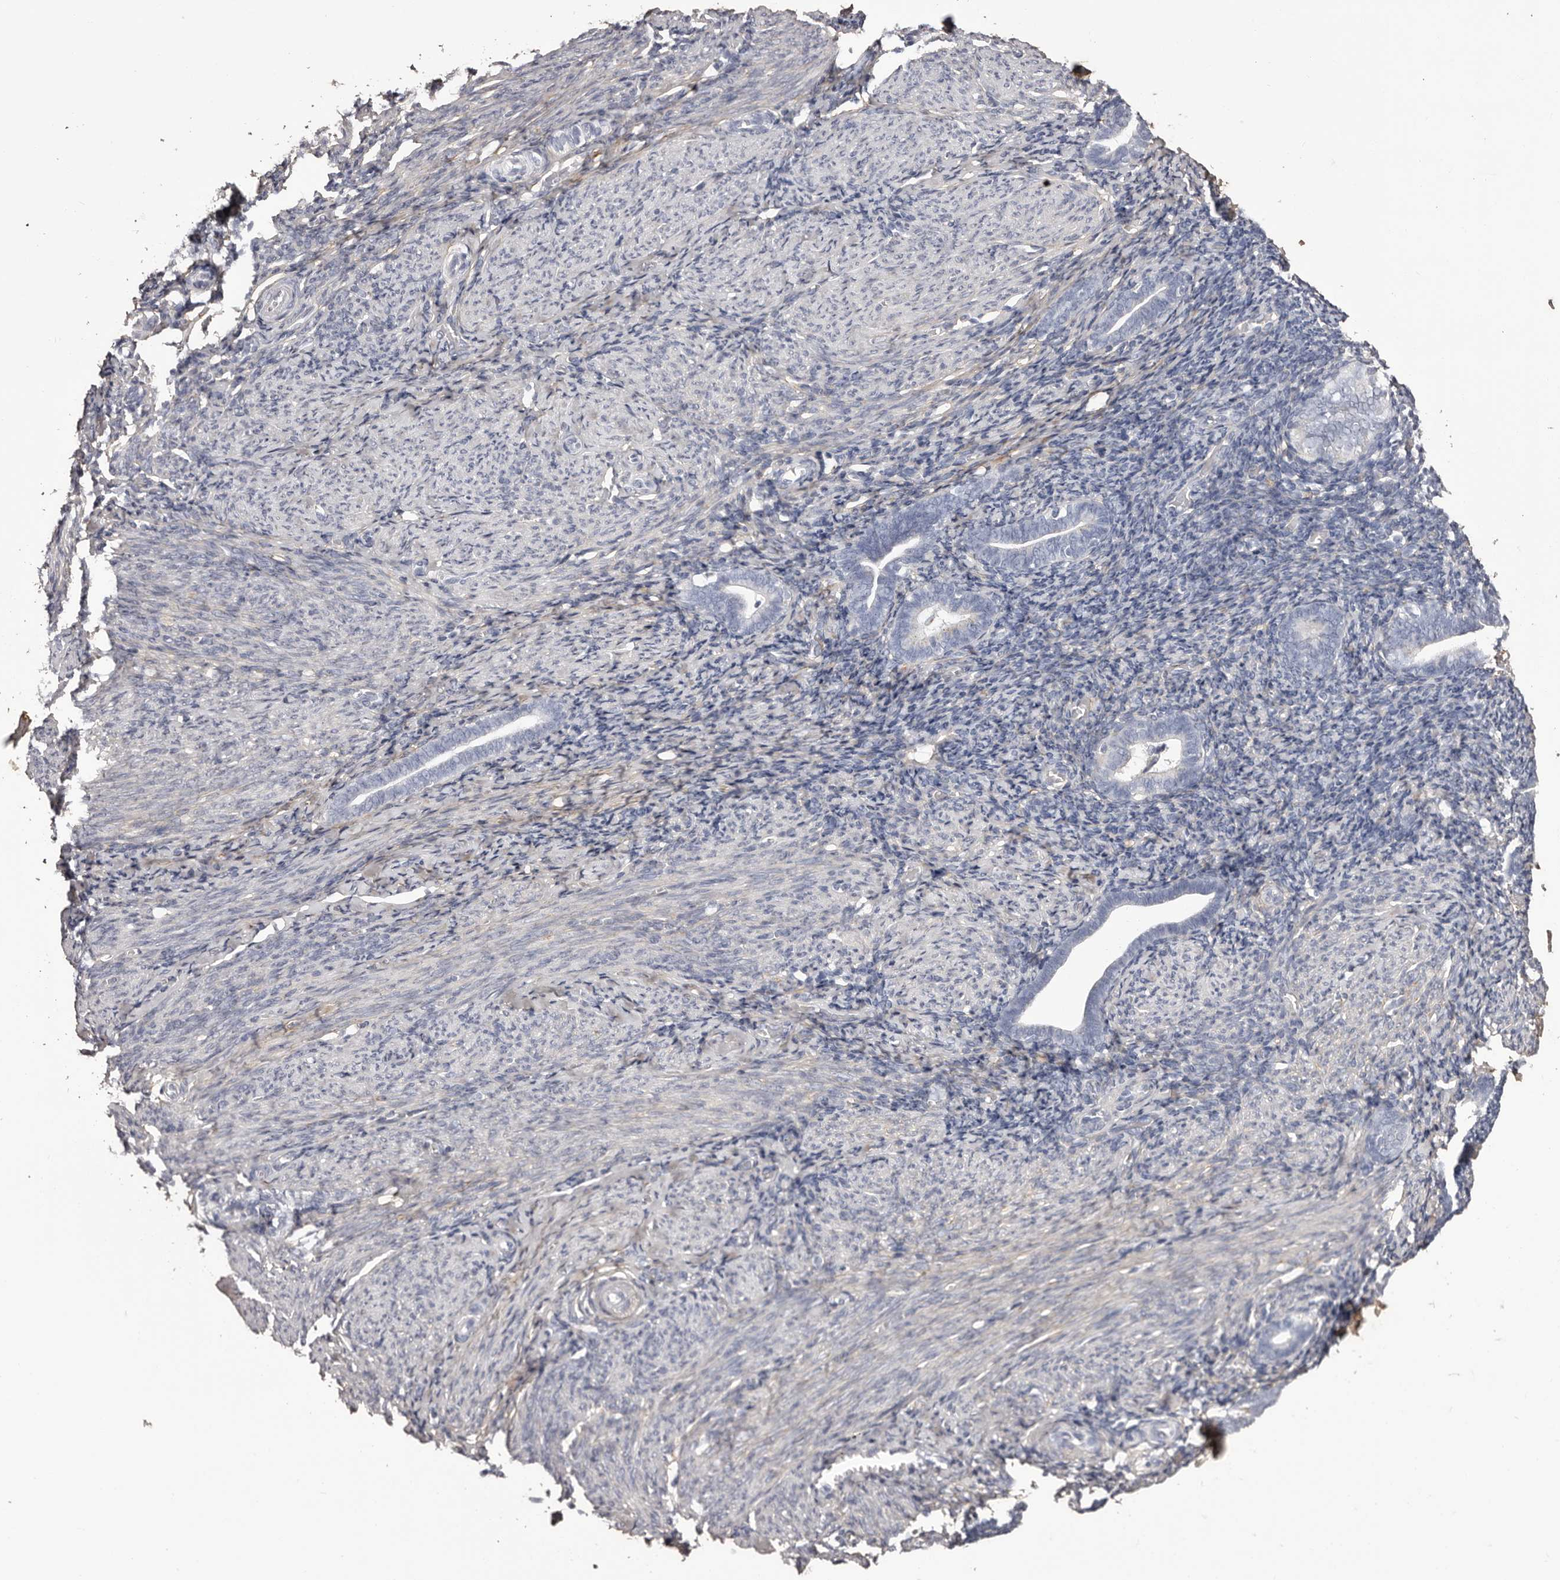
{"staining": {"intensity": "negative", "quantity": "none", "location": "none"}, "tissue": "endometrium", "cell_type": "Cells in endometrial stroma", "image_type": "normal", "snomed": [{"axis": "morphology", "description": "Normal tissue, NOS"}, {"axis": "topography", "description": "Endometrium"}], "caption": "High power microscopy histopathology image of an immunohistochemistry histopathology image of normal endometrium, revealing no significant positivity in cells in endometrial stroma. (Stains: DAB (3,3'-diaminobenzidine) IHC with hematoxylin counter stain, Microscopy: brightfield microscopy at high magnification).", "gene": "COL6A1", "patient": {"sex": "female", "age": 51}}